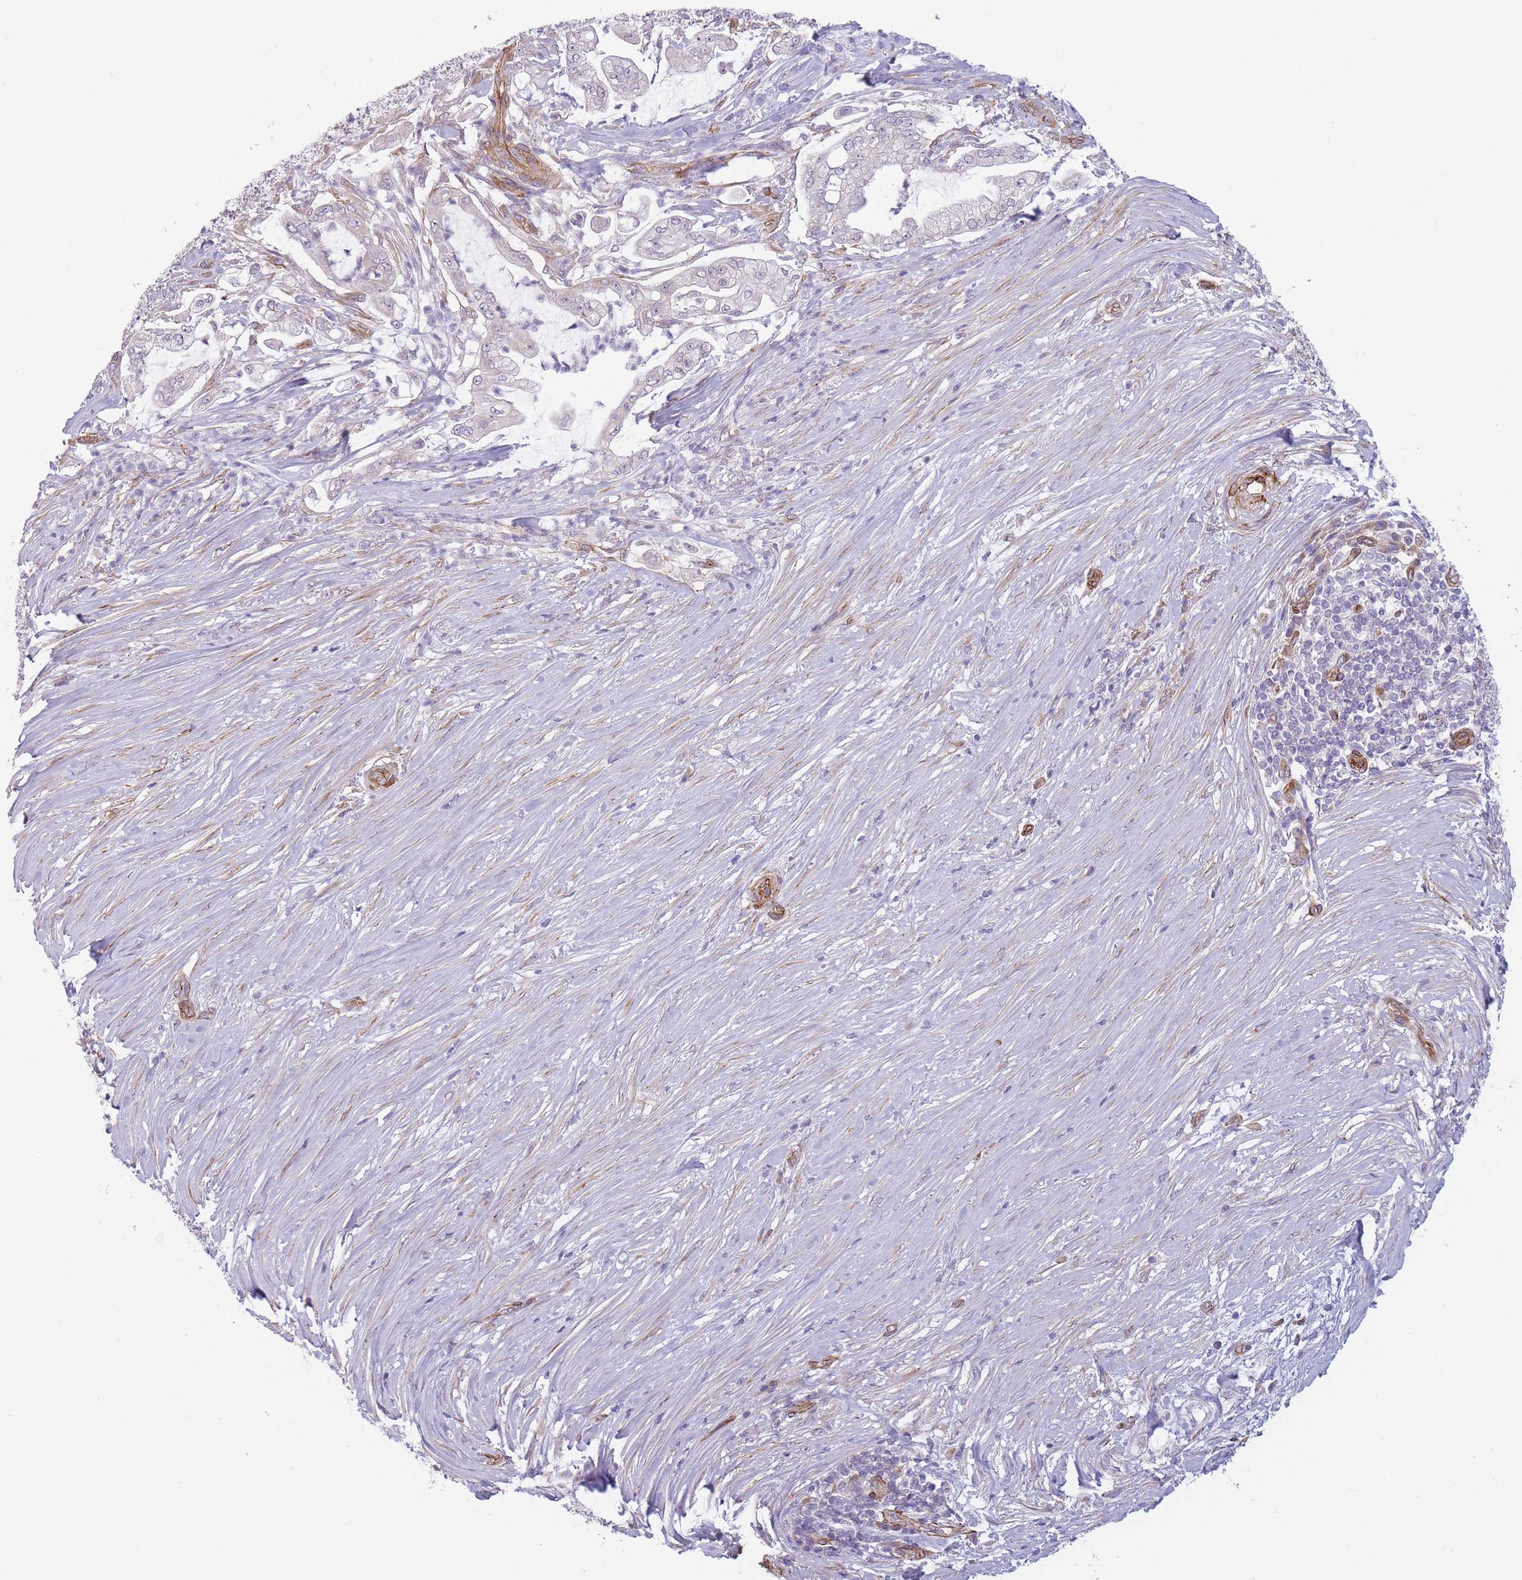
{"staining": {"intensity": "negative", "quantity": "none", "location": "none"}, "tissue": "pancreatic cancer", "cell_type": "Tumor cells", "image_type": "cancer", "snomed": [{"axis": "morphology", "description": "Adenocarcinoma, NOS"}, {"axis": "topography", "description": "Pancreas"}], "caption": "Immunohistochemistry photomicrograph of pancreatic adenocarcinoma stained for a protein (brown), which displays no positivity in tumor cells.", "gene": "OR6B3", "patient": {"sex": "female", "age": 69}}